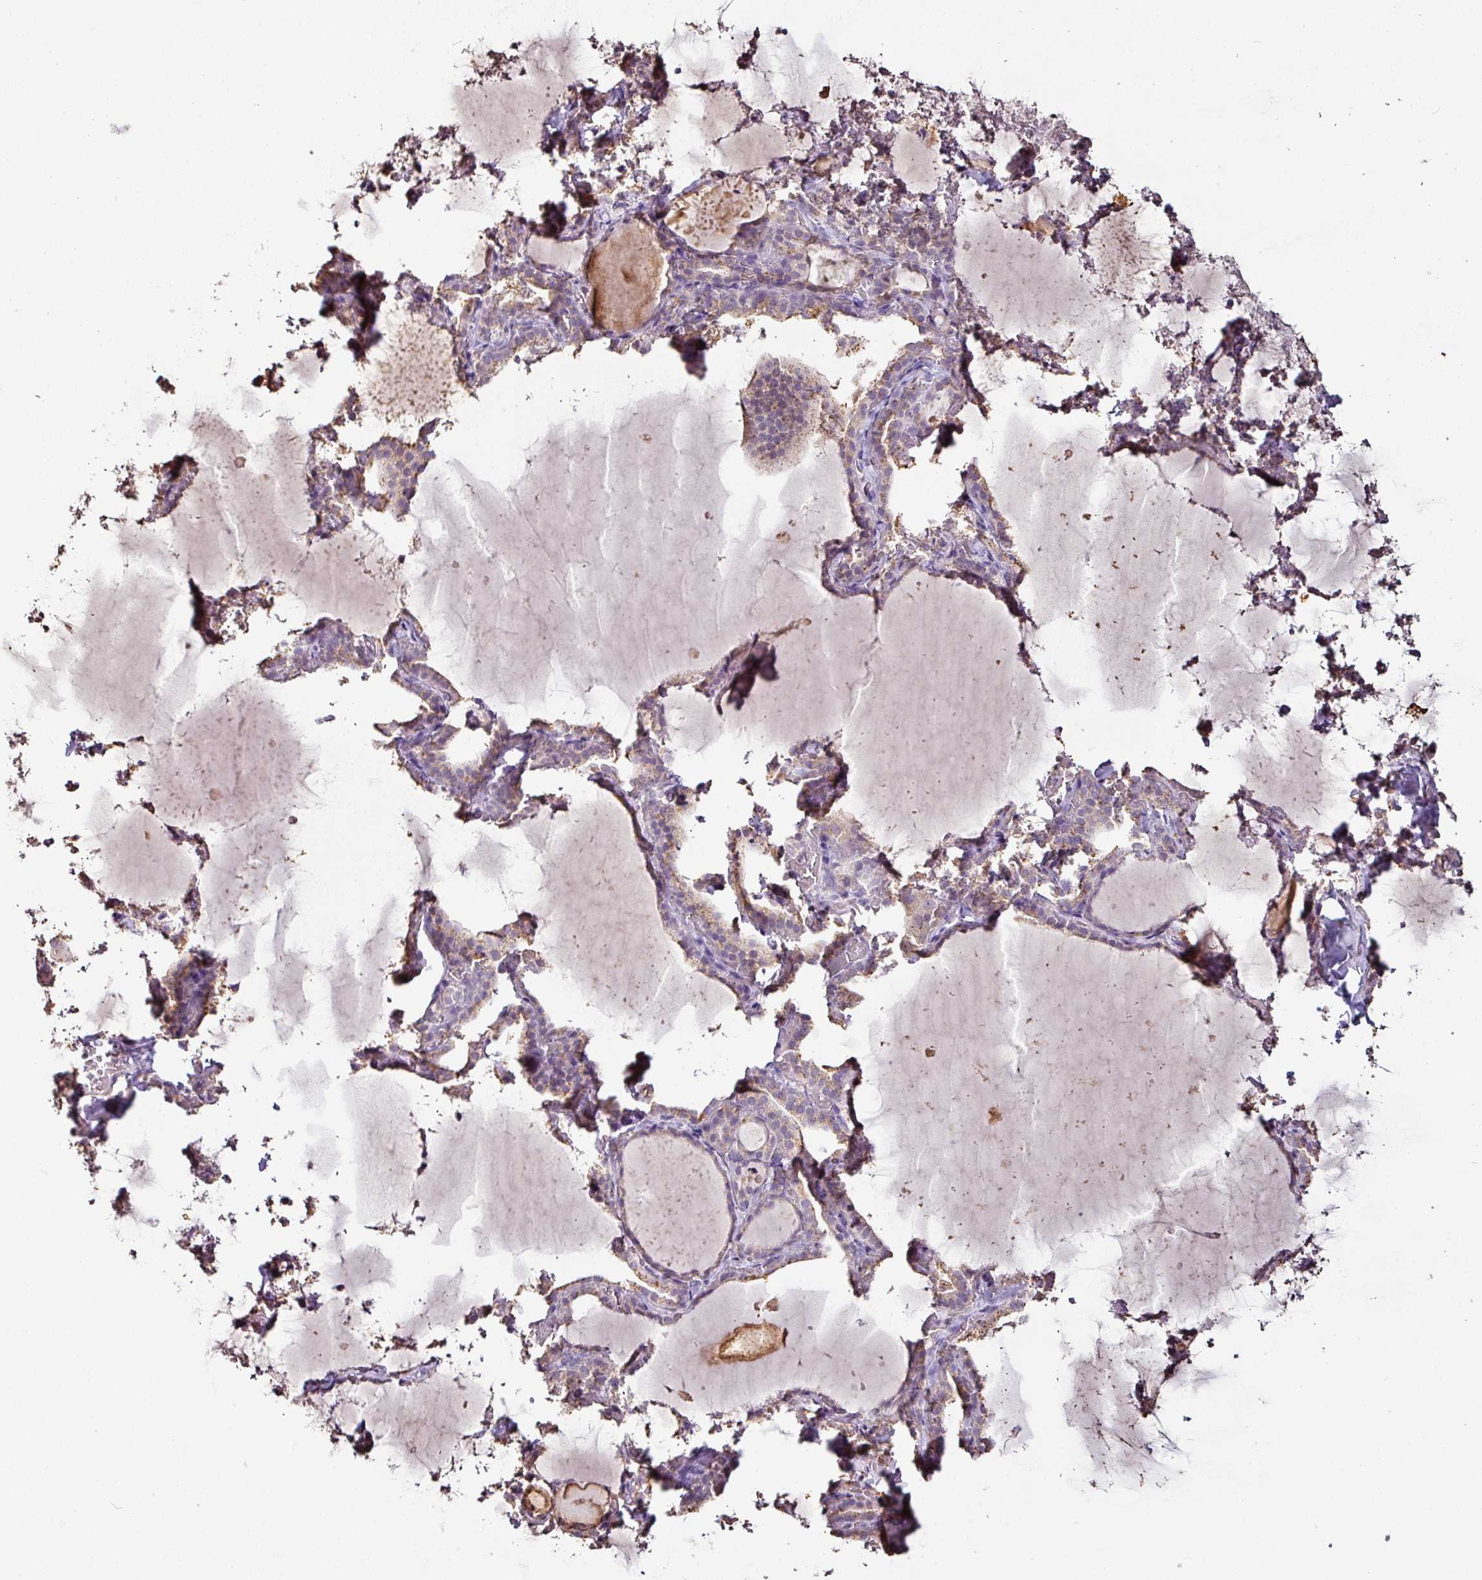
{"staining": {"intensity": "moderate", "quantity": "25%-75%", "location": "cytoplasmic/membranous"}, "tissue": "thyroid gland", "cell_type": "Glandular cells", "image_type": "normal", "snomed": [{"axis": "morphology", "description": "Normal tissue, NOS"}, {"axis": "topography", "description": "Thyroid gland"}], "caption": "Immunohistochemical staining of unremarkable thyroid gland displays moderate cytoplasmic/membranous protein positivity in approximately 25%-75% of glandular cells.", "gene": "RPL38", "patient": {"sex": "female", "age": 22}}